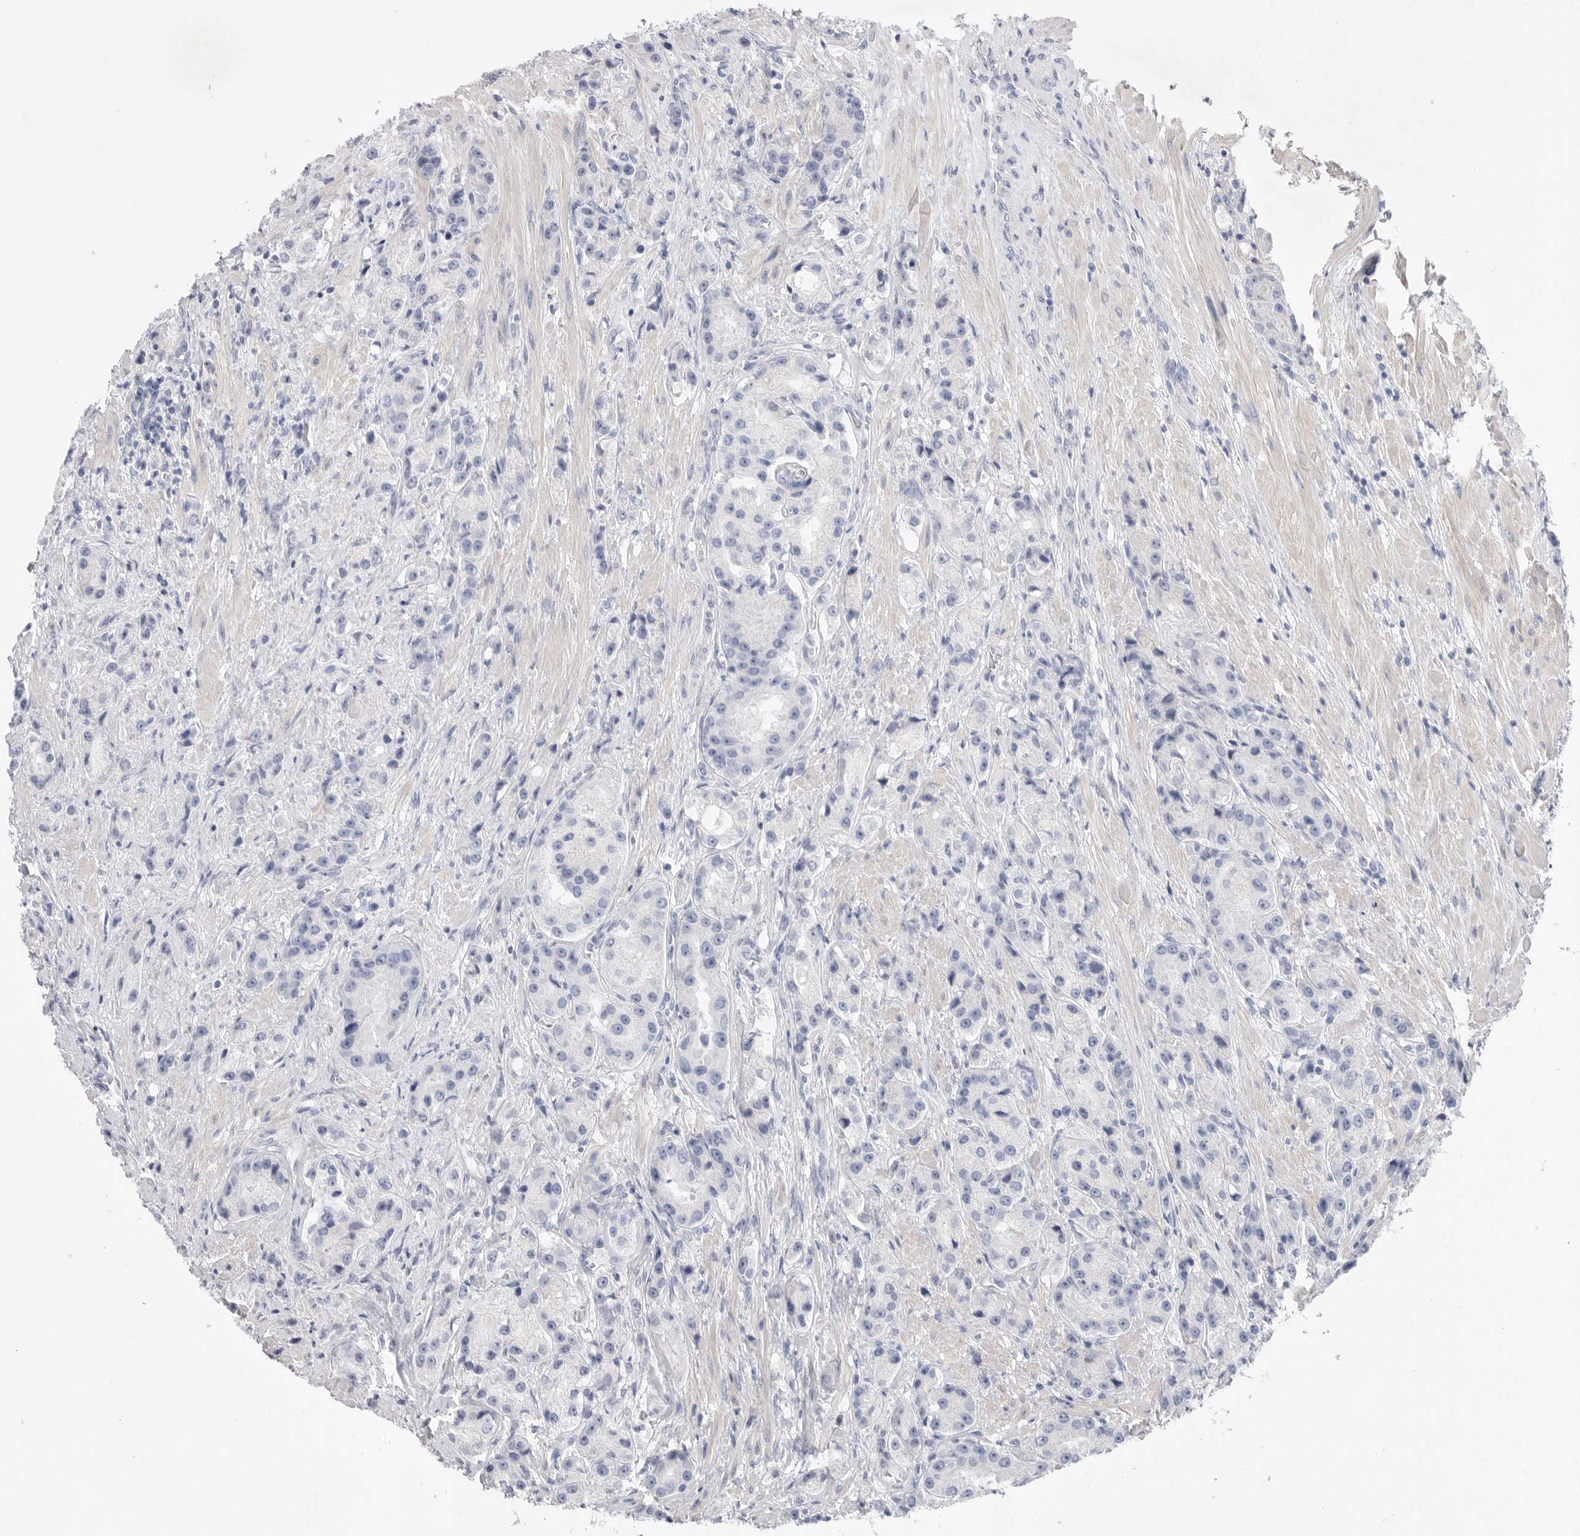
{"staining": {"intensity": "negative", "quantity": "none", "location": "none"}, "tissue": "prostate cancer", "cell_type": "Tumor cells", "image_type": "cancer", "snomed": [{"axis": "morphology", "description": "Adenocarcinoma, High grade"}, {"axis": "topography", "description": "Prostate"}], "caption": "Immunohistochemistry (IHC) micrograph of neoplastic tissue: prostate cancer stained with DAB reveals no significant protein positivity in tumor cells.", "gene": "CAMK2B", "patient": {"sex": "male", "age": 60}}